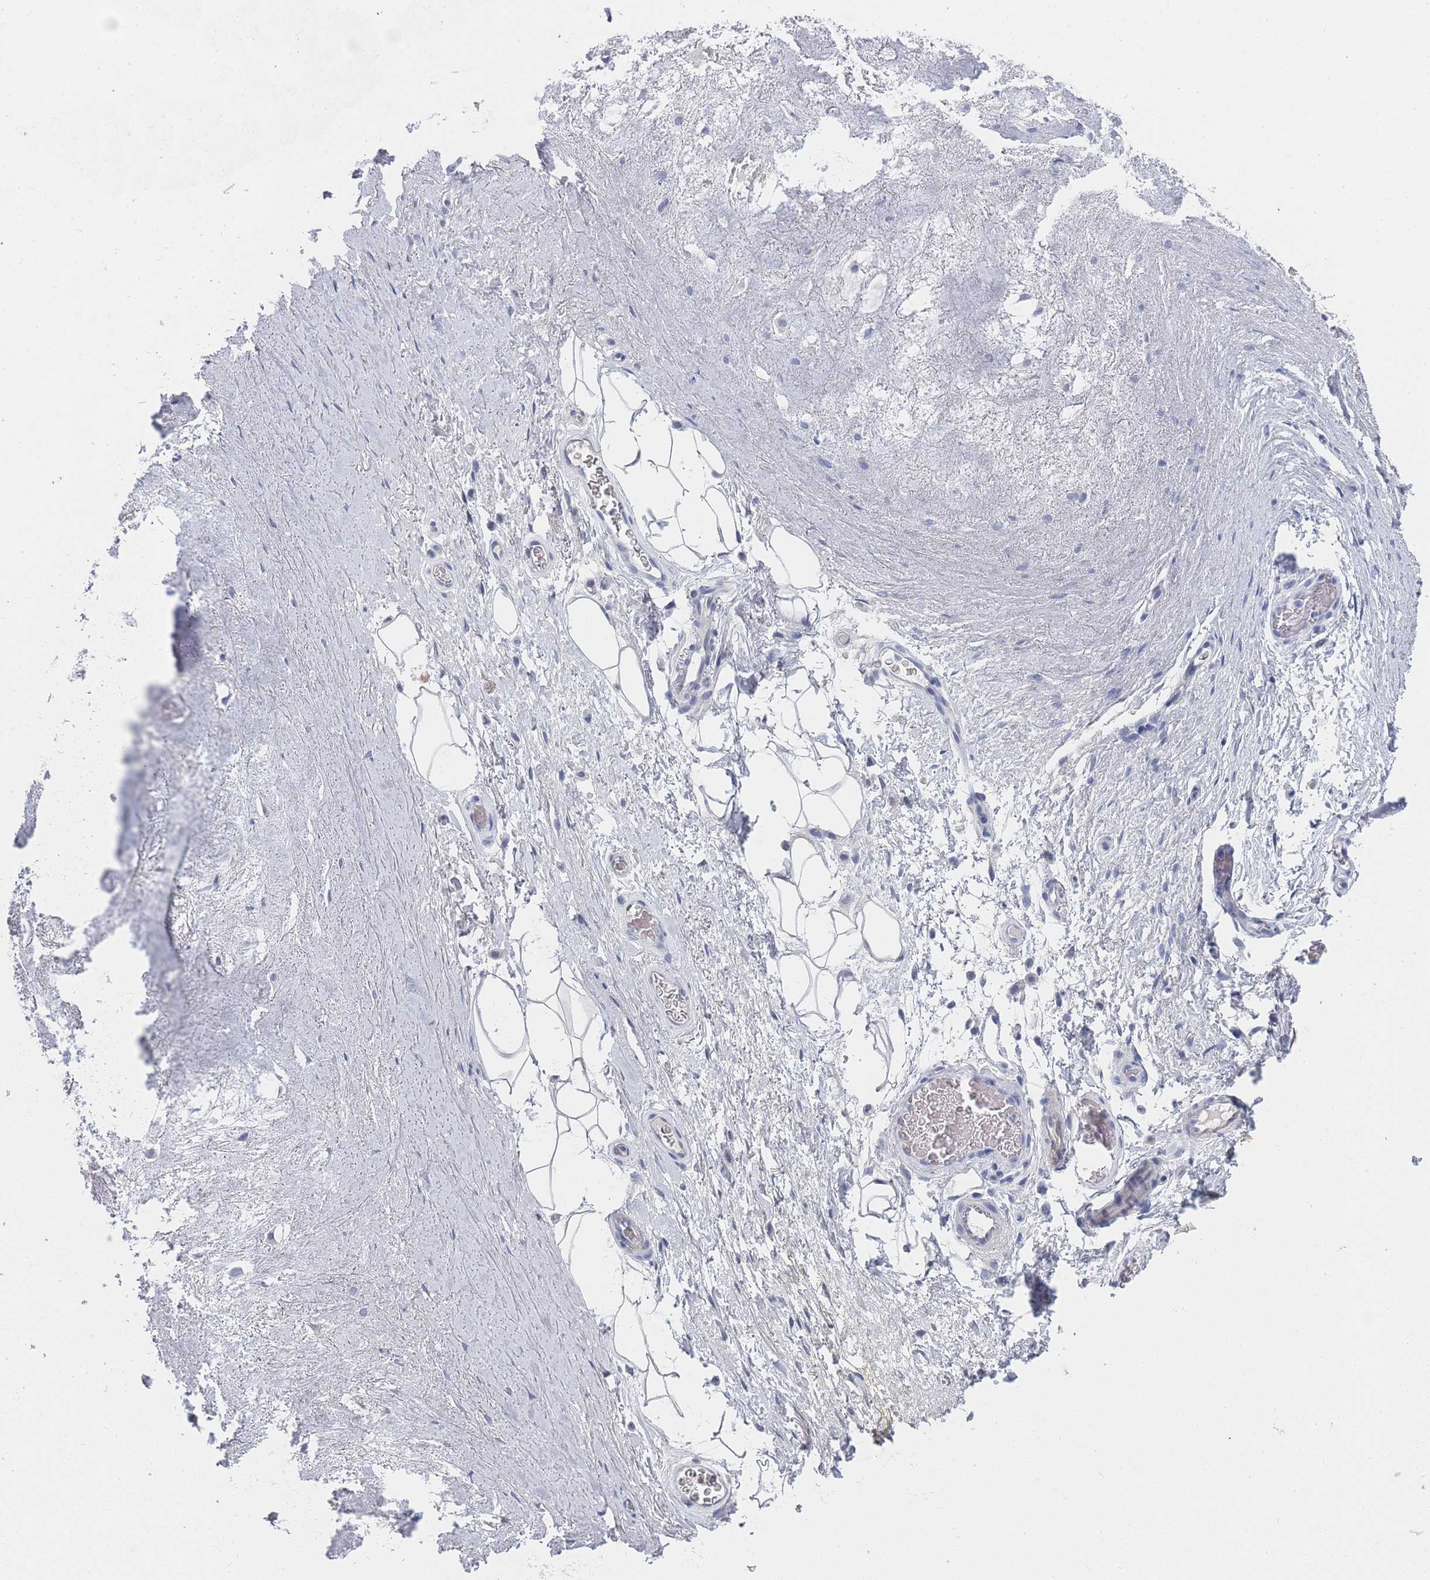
{"staining": {"intensity": "negative", "quantity": "none", "location": "none"}, "tissue": "adipose tissue", "cell_type": "Adipocytes", "image_type": "normal", "snomed": [{"axis": "morphology", "description": "Normal tissue, NOS"}, {"axis": "topography", "description": "Cartilage tissue"}], "caption": "Immunohistochemistry of normal human adipose tissue exhibits no expression in adipocytes. (IHC, brightfield microscopy, high magnification).", "gene": "ACAD11", "patient": {"sex": "male", "age": 81}}